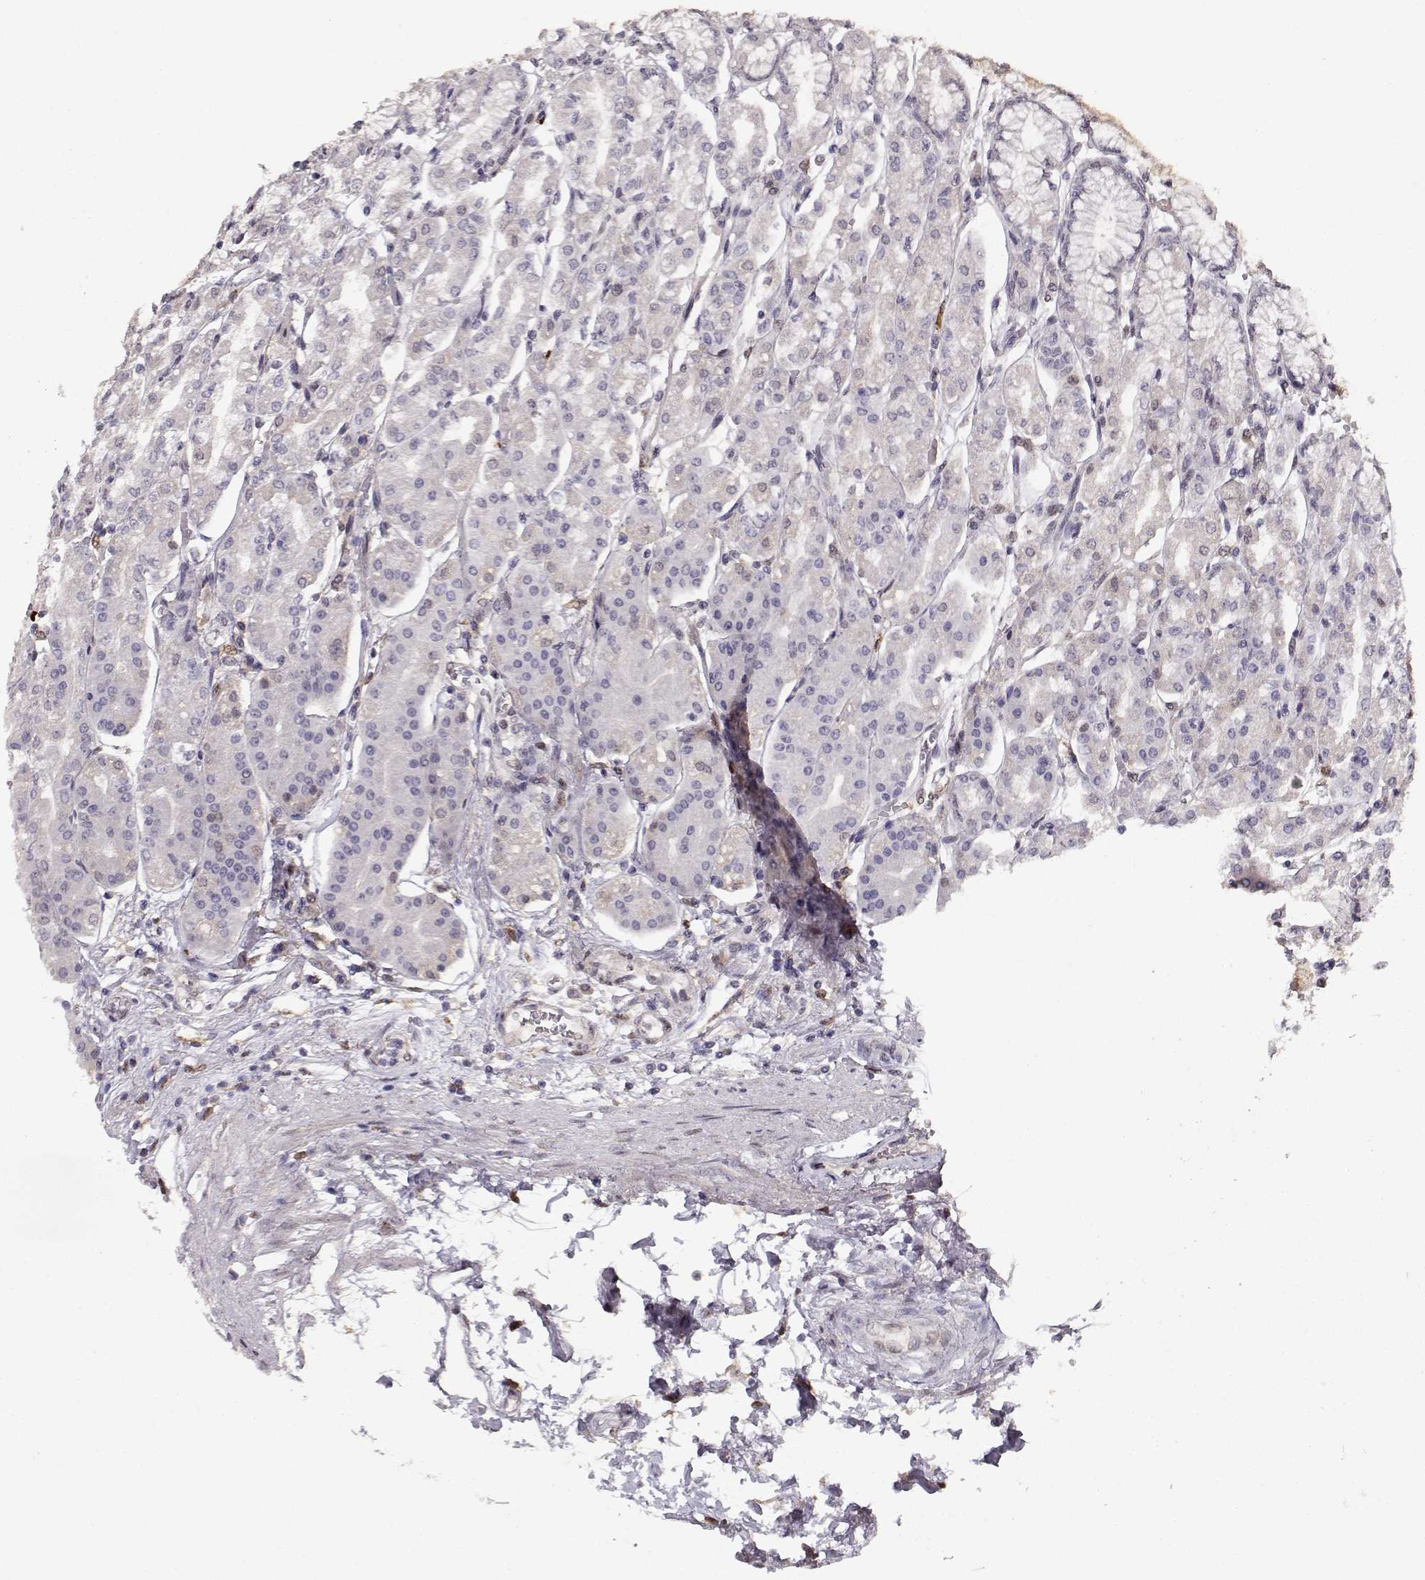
{"staining": {"intensity": "negative", "quantity": "none", "location": "none"}, "tissue": "stomach", "cell_type": "Glandular cells", "image_type": "normal", "snomed": [{"axis": "morphology", "description": "Normal tissue, NOS"}, {"axis": "topography", "description": "Skeletal muscle"}, {"axis": "topography", "description": "Stomach"}], "caption": "The photomicrograph reveals no staining of glandular cells in unremarkable stomach. (Immunohistochemistry (ihc), brightfield microscopy, high magnification).", "gene": "CDK4", "patient": {"sex": "female", "age": 57}}